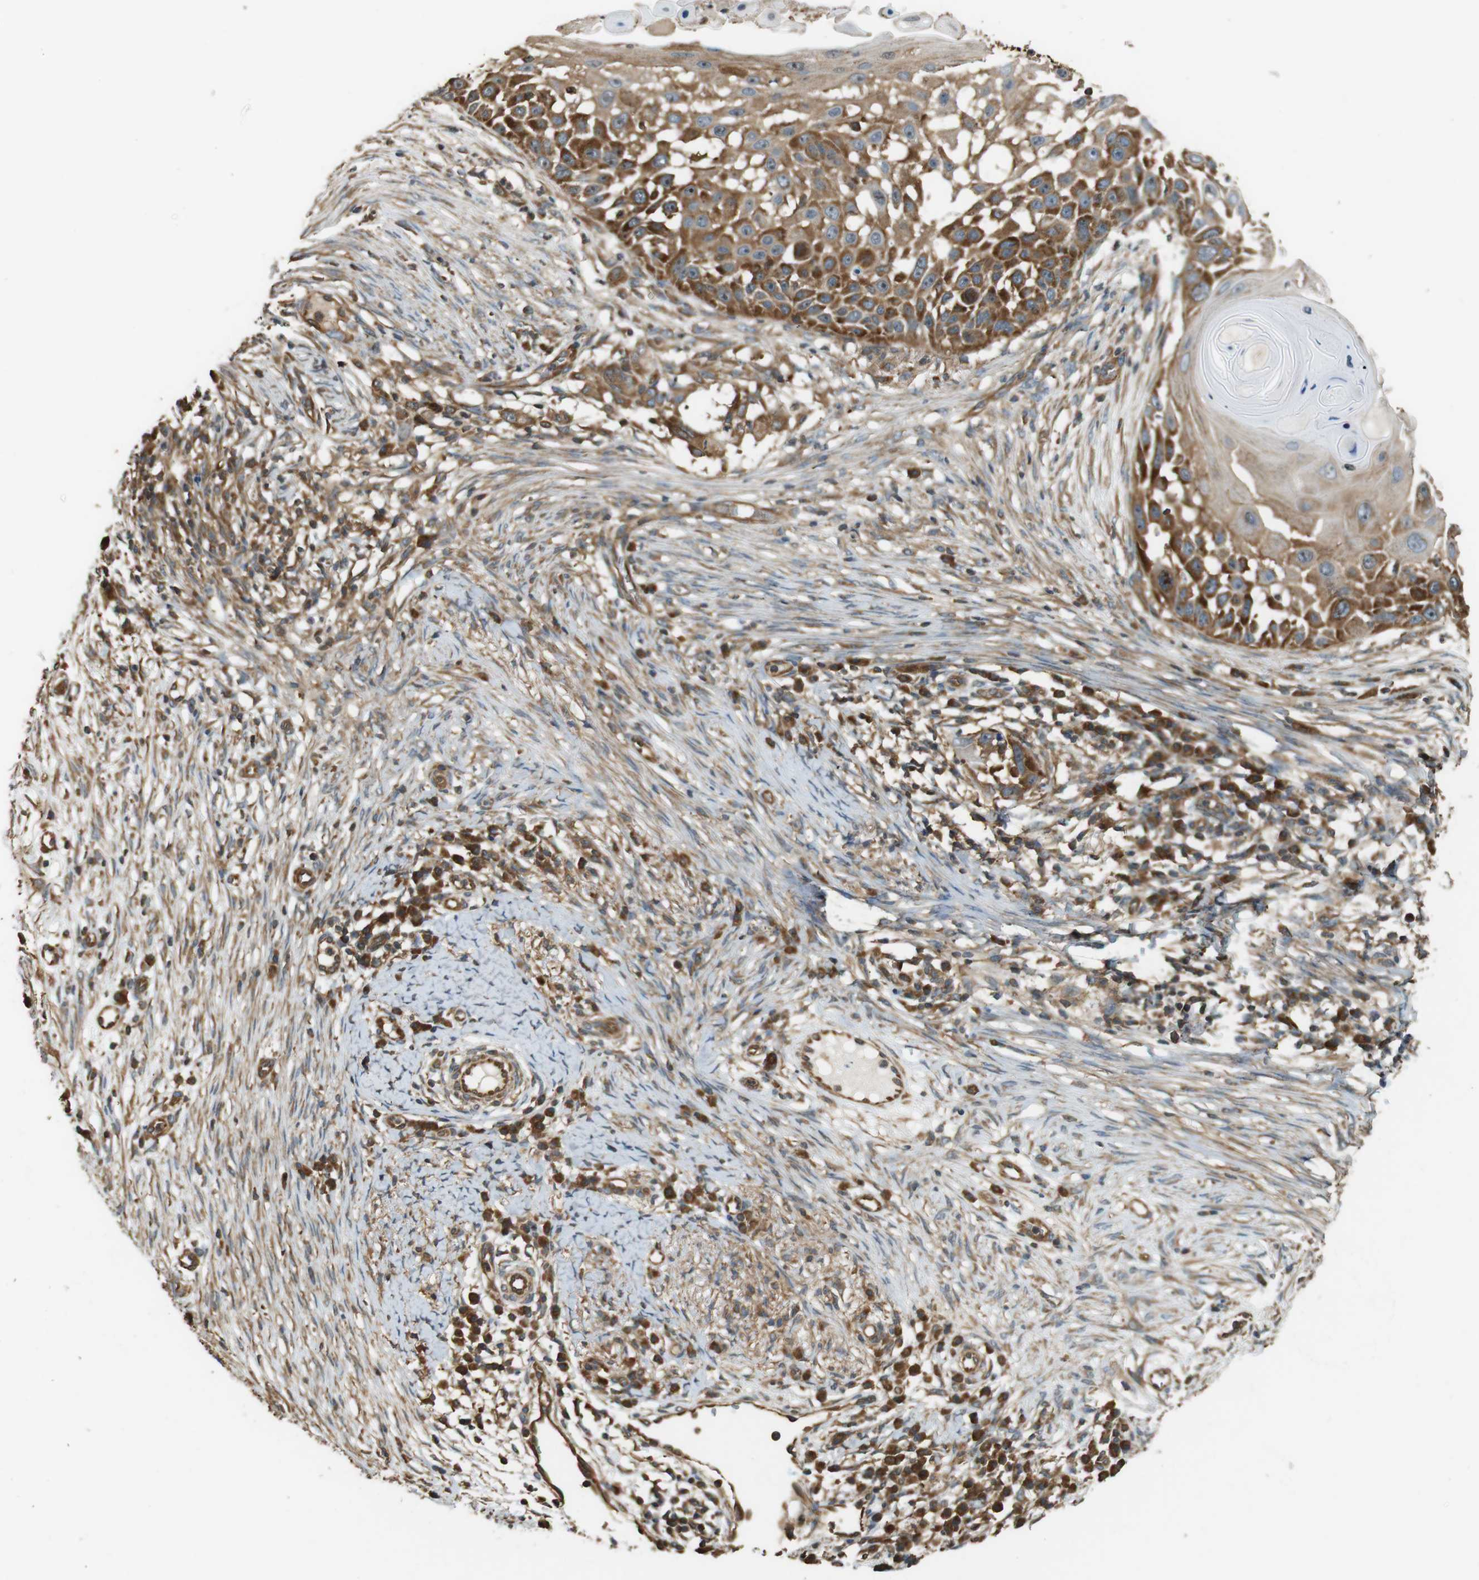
{"staining": {"intensity": "moderate", "quantity": "25%-75%", "location": "cytoplasmic/membranous"}, "tissue": "skin cancer", "cell_type": "Tumor cells", "image_type": "cancer", "snomed": [{"axis": "morphology", "description": "Squamous cell carcinoma, NOS"}, {"axis": "topography", "description": "Skin"}], "caption": "Tumor cells reveal medium levels of moderate cytoplasmic/membranous staining in approximately 25%-75% of cells in human squamous cell carcinoma (skin).", "gene": "PA2G4", "patient": {"sex": "female", "age": 44}}